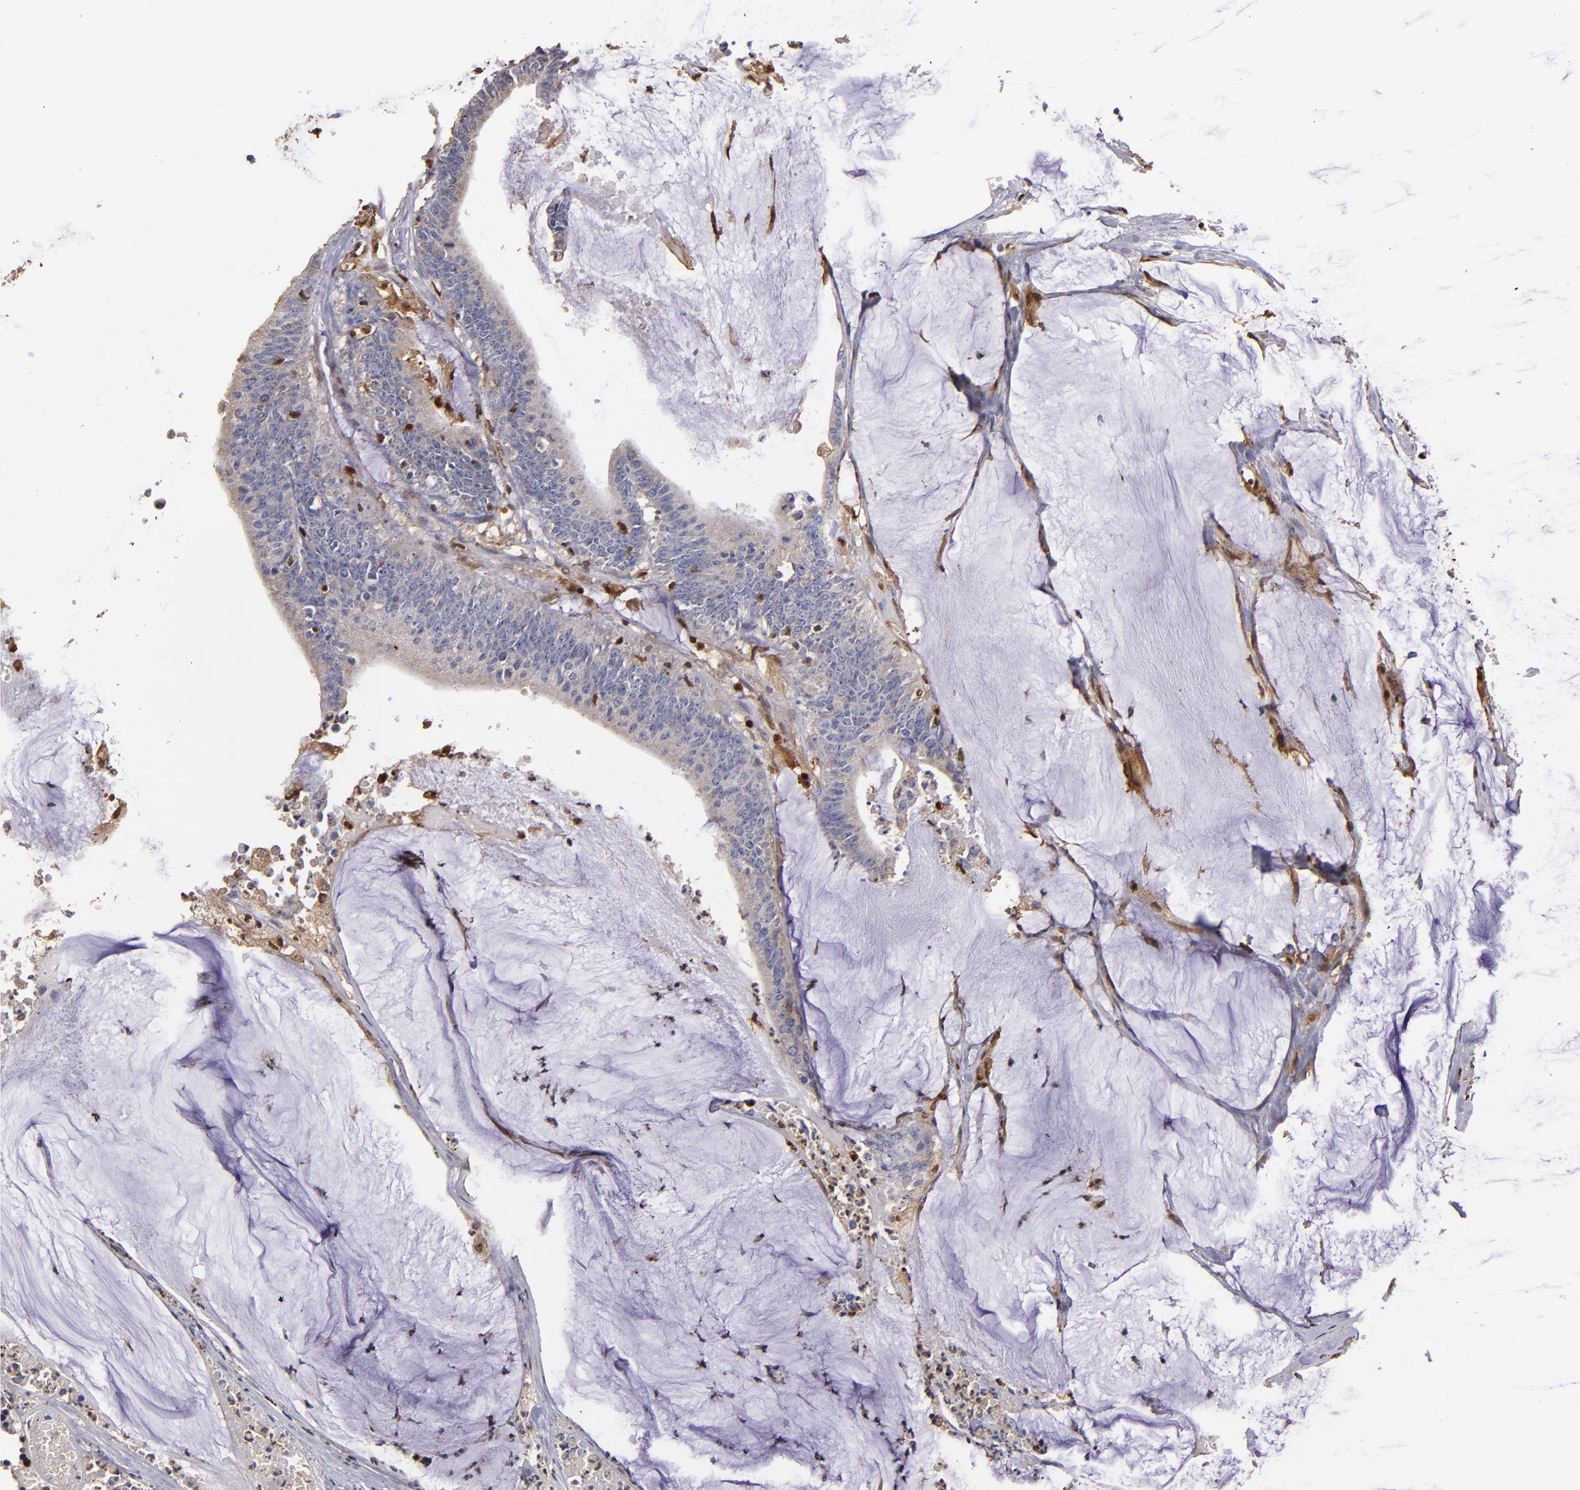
{"staining": {"intensity": "weak", "quantity": "<25%", "location": "cytoplasmic/membranous"}, "tissue": "colorectal cancer", "cell_type": "Tumor cells", "image_type": "cancer", "snomed": [{"axis": "morphology", "description": "Adenocarcinoma, NOS"}, {"axis": "topography", "description": "Rectum"}], "caption": "IHC micrograph of neoplastic tissue: human adenocarcinoma (colorectal) stained with DAB demonstrates no significant protein expression in tumor cells.", "gene": "S100A4", "patient": {"sex": "female", "age": 66}}